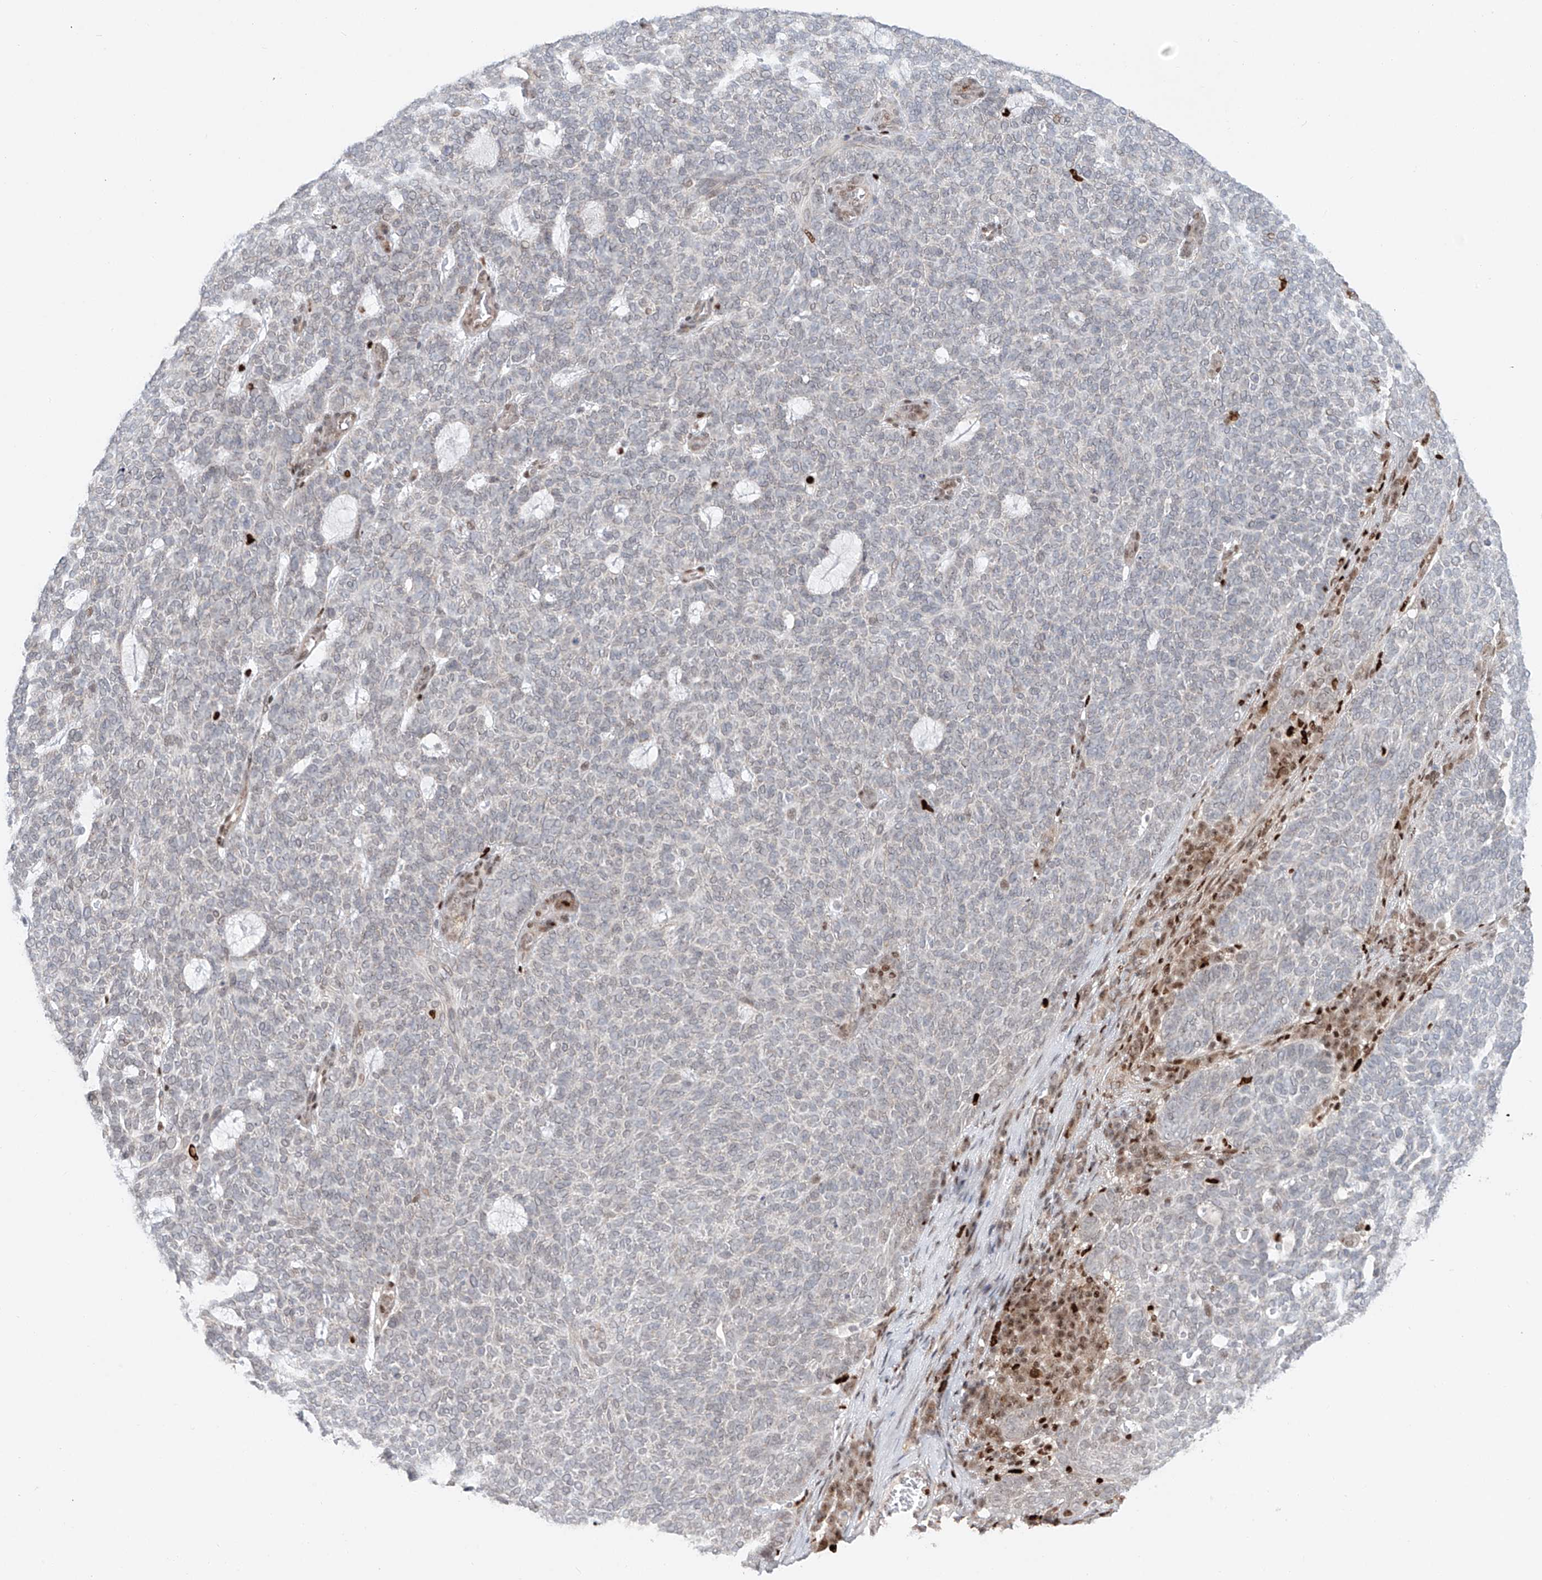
{"staining": {"intensity": "negative", "quantity": "none", "location": "none"}, "tissue": "skin cancer", "cell_type": "Tumor cells", "image_type": "cancer", "snomed": [{"axis": "morphology", "description": "Squamous cell carcinoma, NOS"}, {"axis": "topography", "description": "Skin"}], "caption": "The histopathology image exhibits no significant positivity in tumor cells of skin cancer (squamous cell carcinoma). Nuclei are stained in blue.", "gene": "DZIP1L", "patient": {"sex": "female", "age": 90}}